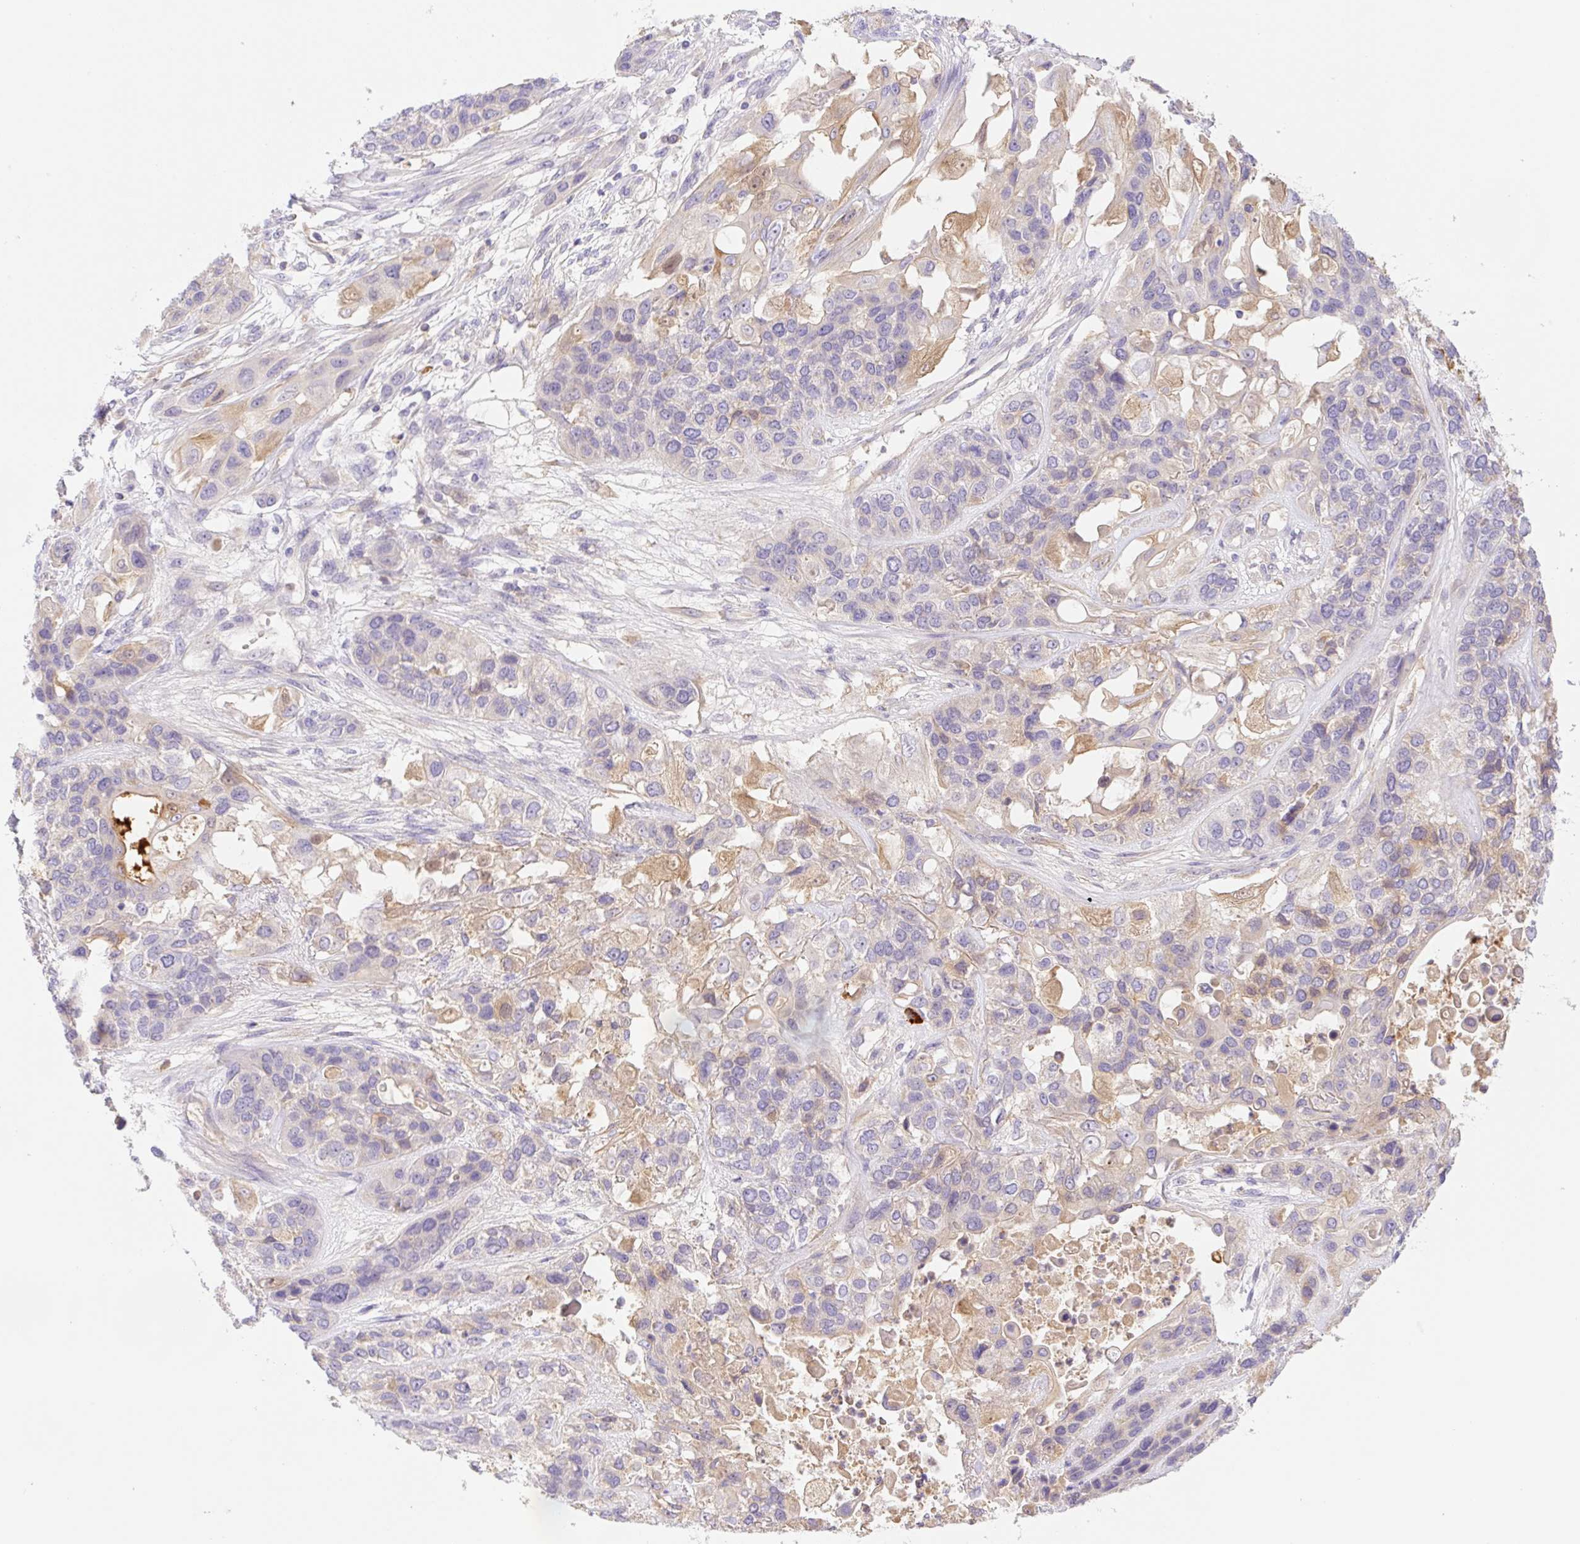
{"staining": {"intensity": "weak", "quantity": "25%-75%", "location": "cytoplasmic/membranous"}, "tissue": "lung cancer", "cell_type": "Tumor cells", "image_type": "cancer", "snomed": [{"axis": "morphology", "description": "Squamous cell carcinoma, NOS"}, {"axis": "topography", "description": "Lung"}], "caption": "Immunohistochemistry (IHC) micrograph of neoplastic tissue: squamous cell carcinoma (lung) stained using immunohistochemistry shows low levels of weak protein expression localized specifically in the cytoplasmic/membranous of tumor cells, appearing as a cytoplasmic/membranous brown color.", "gene": "DENND5A", "patient": {"sex": "female", "age": 70}}